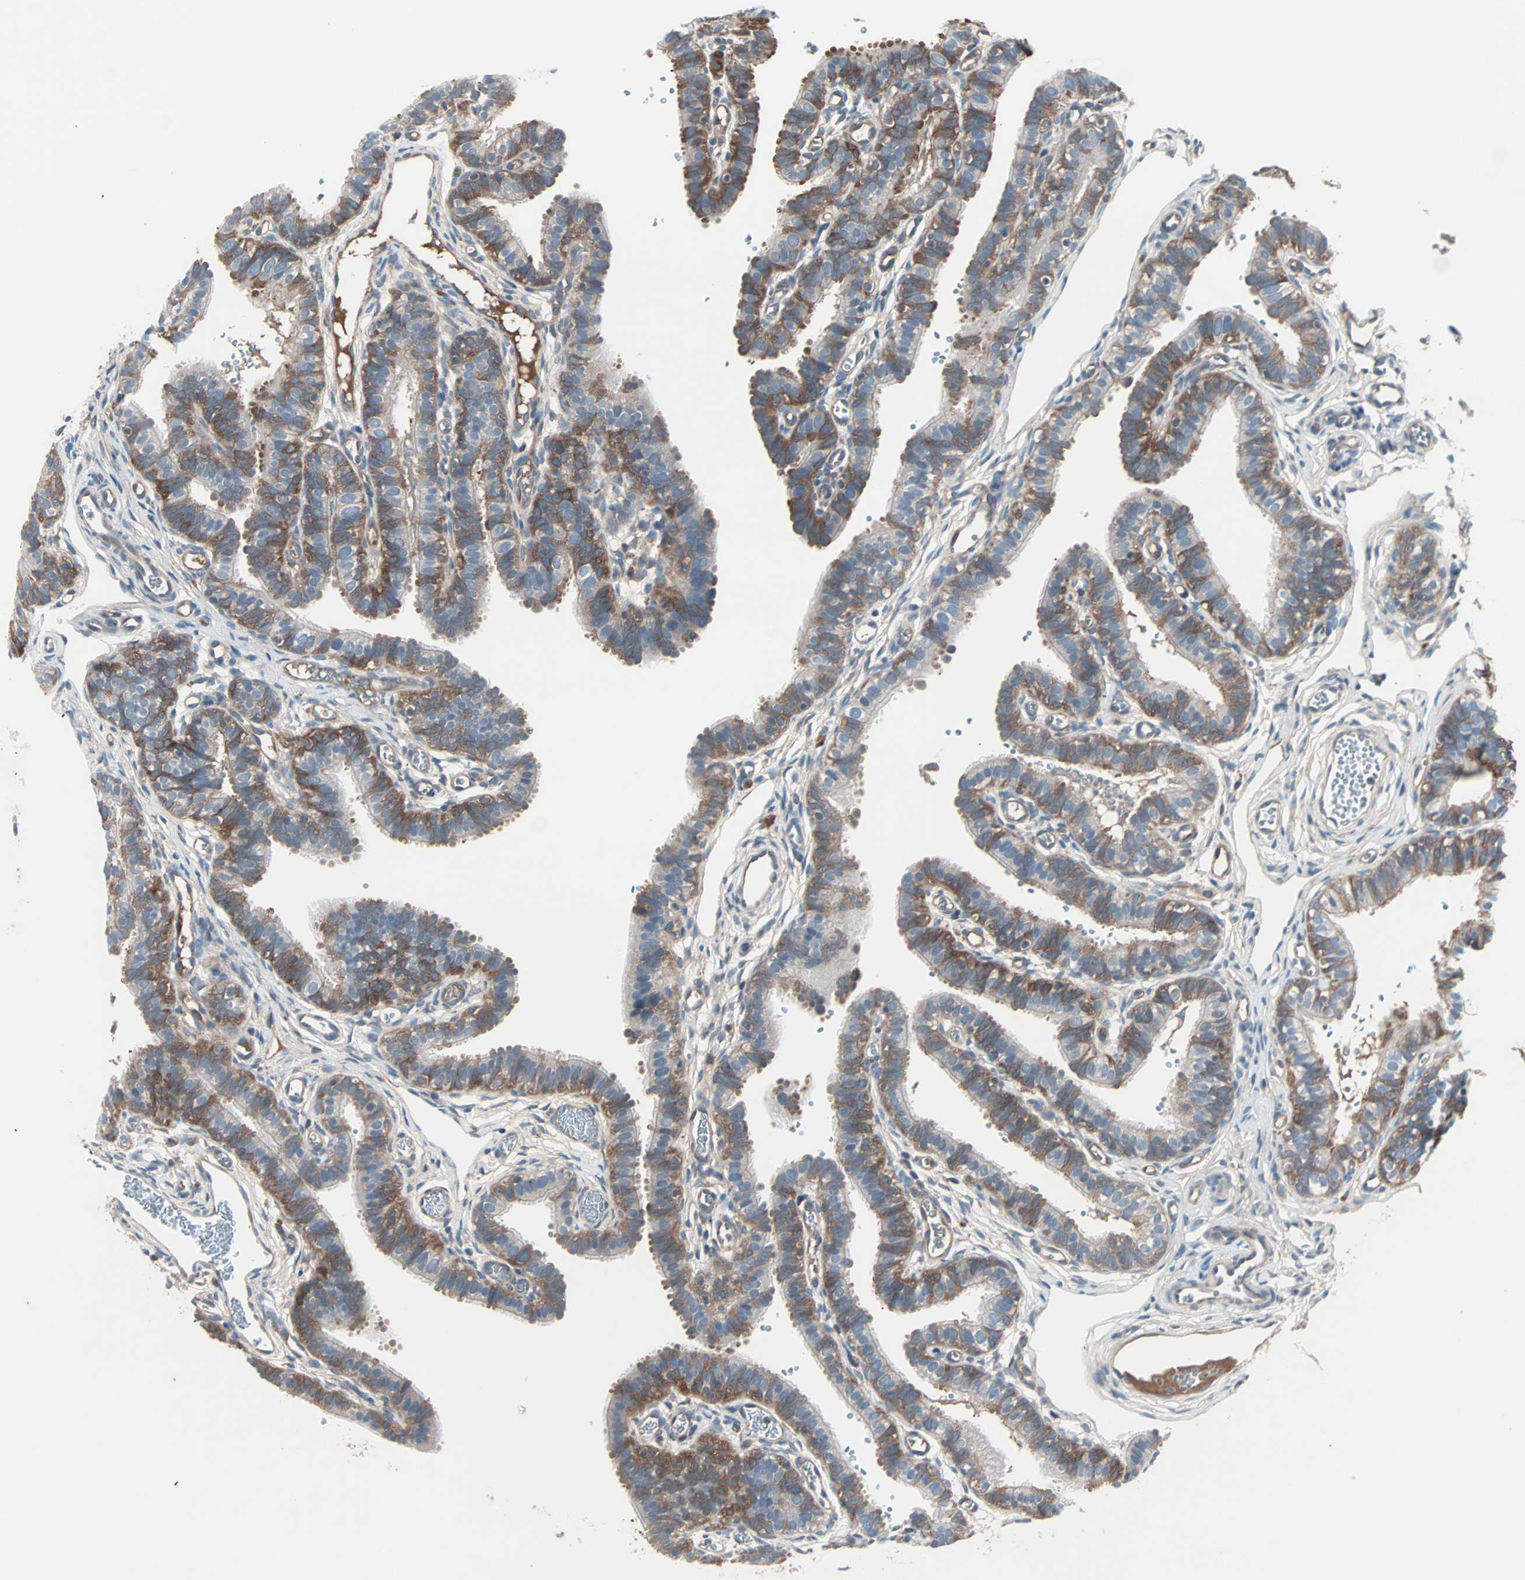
{"staining": {"intensity": "moderate", "quantity": ">75%", "location": "cytoplasmic/membranous"}, "tissue": "fallopian tube", "cell_type": "Glandular cells", "image_type": "normal", "snomed": [{"axis": "morphology", "description": "Normal tissue, NOS"}, {"axis": "topography", "description": "Fallopian tube"}, {"axis": "topography", "description": "Placenta"}], "caption": "Fallopian tube was stained to show a protein in brown. There is medium levels of moderate cytoplasmic/membranous expression in approximately >75% of glandular cells. The staining was performed using DAB, with brown indicating positive protein expression. Nuclei are stained blue with hematoxylin.", "gene": "CAD", "patient": {"sex": "female", "age": 34}}